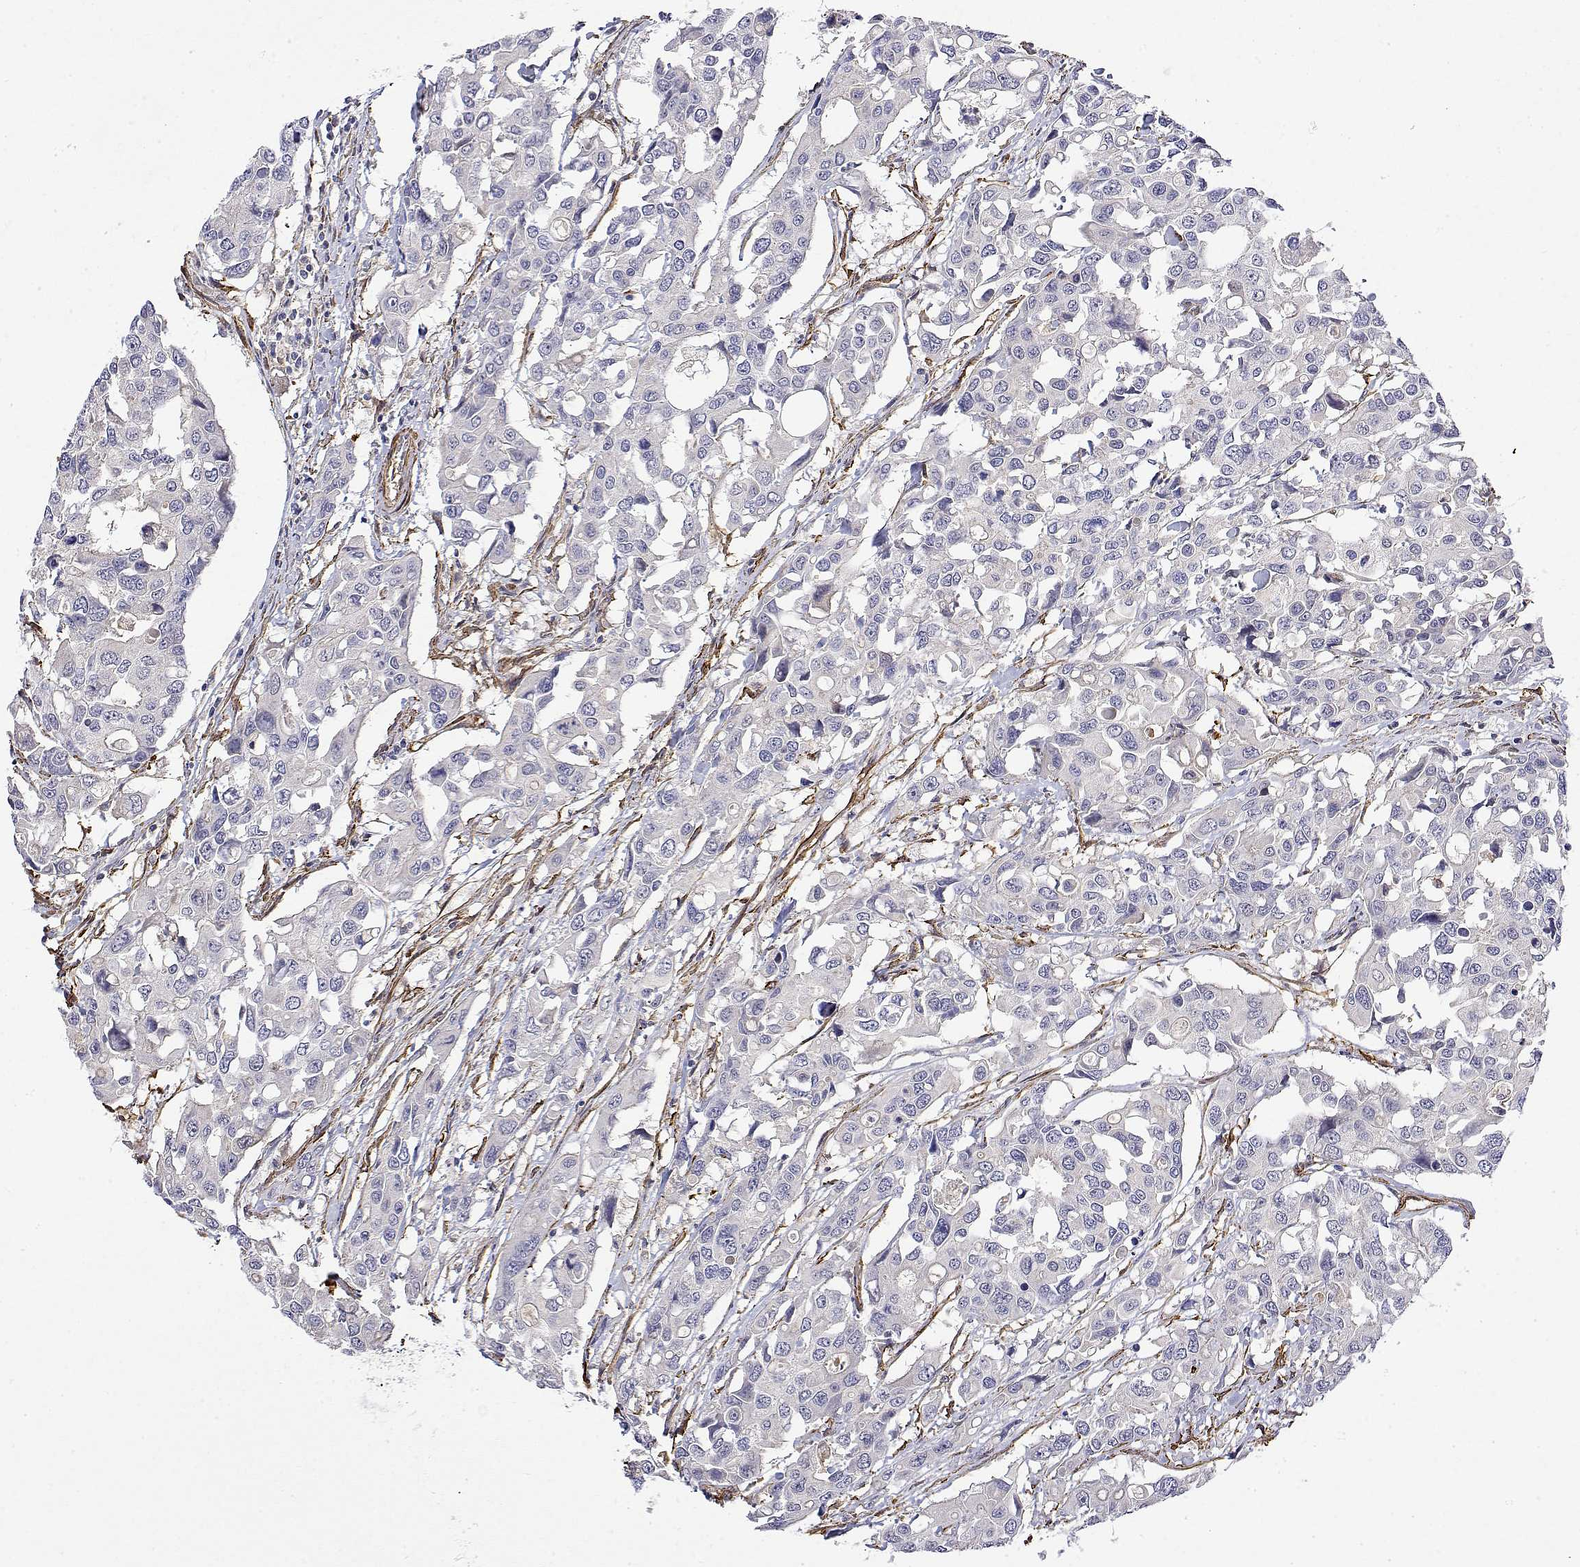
{"staining": {"intensity": "negative", "quantity": "none", "location": "none"}, "tissue": "colorectal cancer", "cell_type": "Tumor cells", "image_type": "cancer", "snomed": [{"axis": "morphology", "description": "Adenocarcinoma, NOS"}, {"axis": "topography", "description": "Colon"}], "caption": "The image demonstrates no significant expression in tumor cells of adenocarcinoma (colorectal). (Stains: DAB (3,3'-diaminobenzidine) IHC with hematoxylin counter stain, Microscopy: brightfield microscopy at high magnification).", "gene": "SOWAHD", "patient": {"sex": "male", "age": 77}}